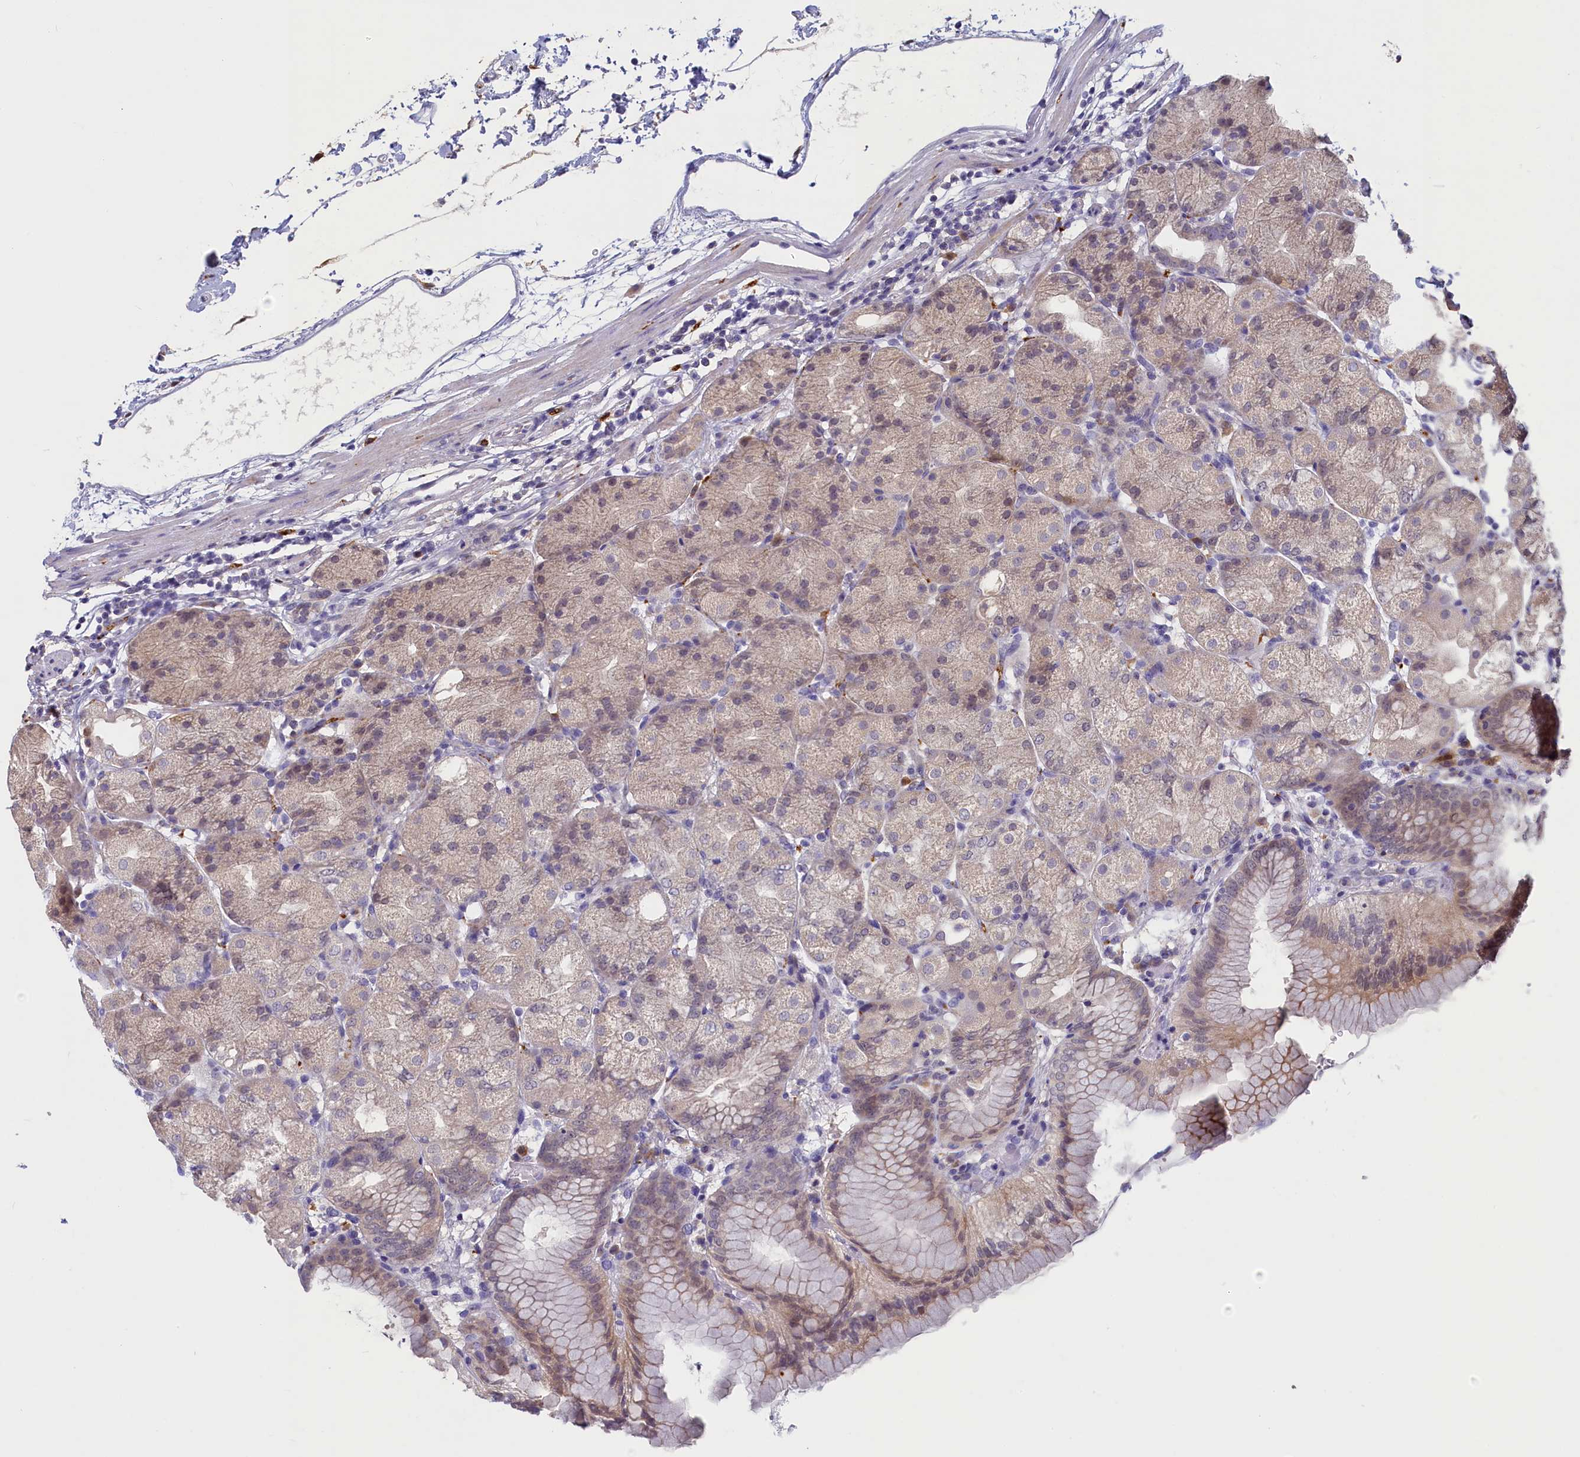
{"staining": {"intensity": "weak", "quantity": "<25%", "location": "cytoplasmic/membranous,nuclear"}, "tissue": "stomach", "cell_type": "Glandular cells", "image_type": "normal", "snomed": [{"axis": "morphology", "description": "Normal tissue, NOS"}, {"axis": "topography", "description": "Stomach, upper"}, {"axis": "topography", "description": "Stomach, lower"}], "caption": "There is no significant staining in glandular cells of stomach. Nuclei are stained in blue.", "gene": "UCHL3", "patient": {"sex": "male", "age": 62}}